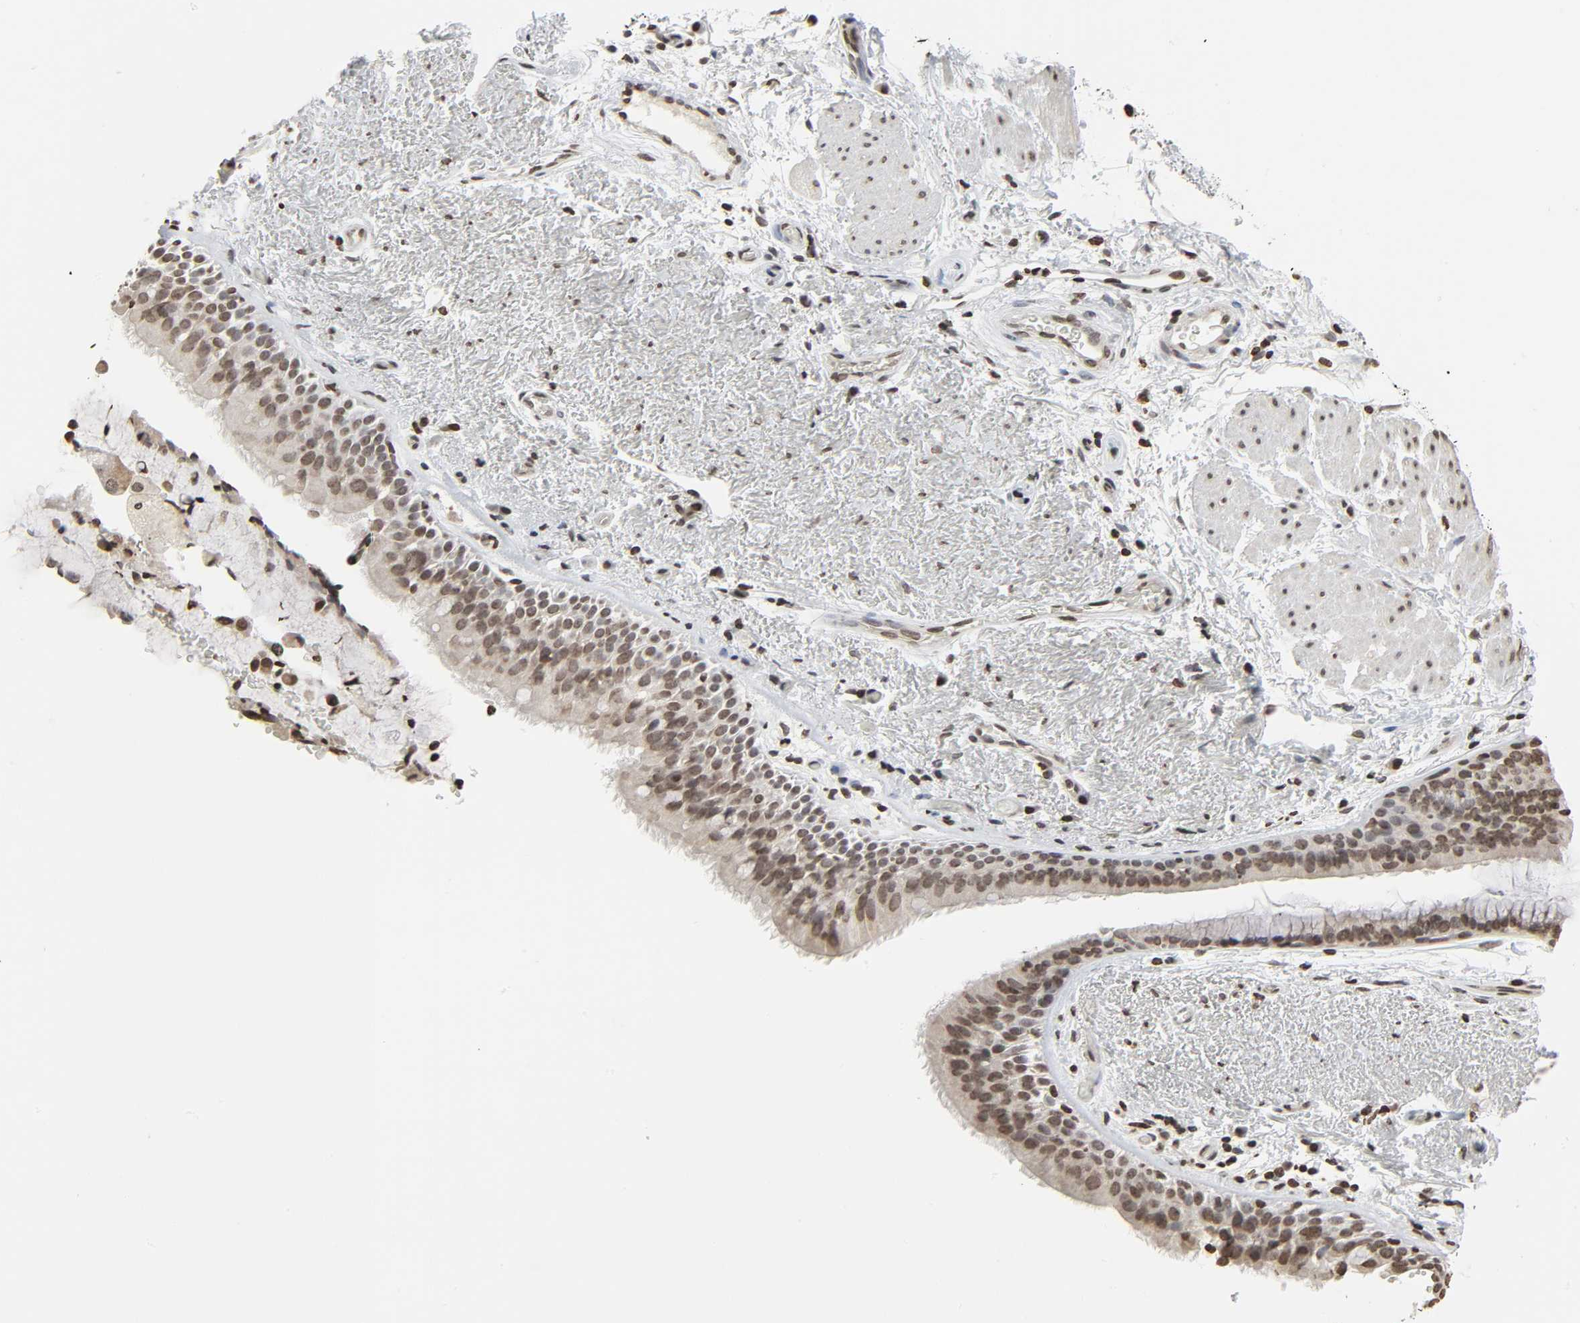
{"staining": {"intensity": "moderate", "quantity": ">75%", "location": "nuclear"}, "tissue": "bronchus", "cell_type": "Respiratory epithelial cells", "image_type": "normal", "snomed": [{"axis": "morphology", "description": "Normal tissue, NOS"}, {"axis": "topography", "description": "Bronchus"}], "caption": "Immunohistochemistry (DAB (3,3'-diaminobenzidine)) staining of unremarkable human bronchus displays moderate nuclear protein positivity in approximately >75% of respiratory epithelial cells.", "gene": "ELAVL1", "patient": {"sex": "female", "age": 54}}